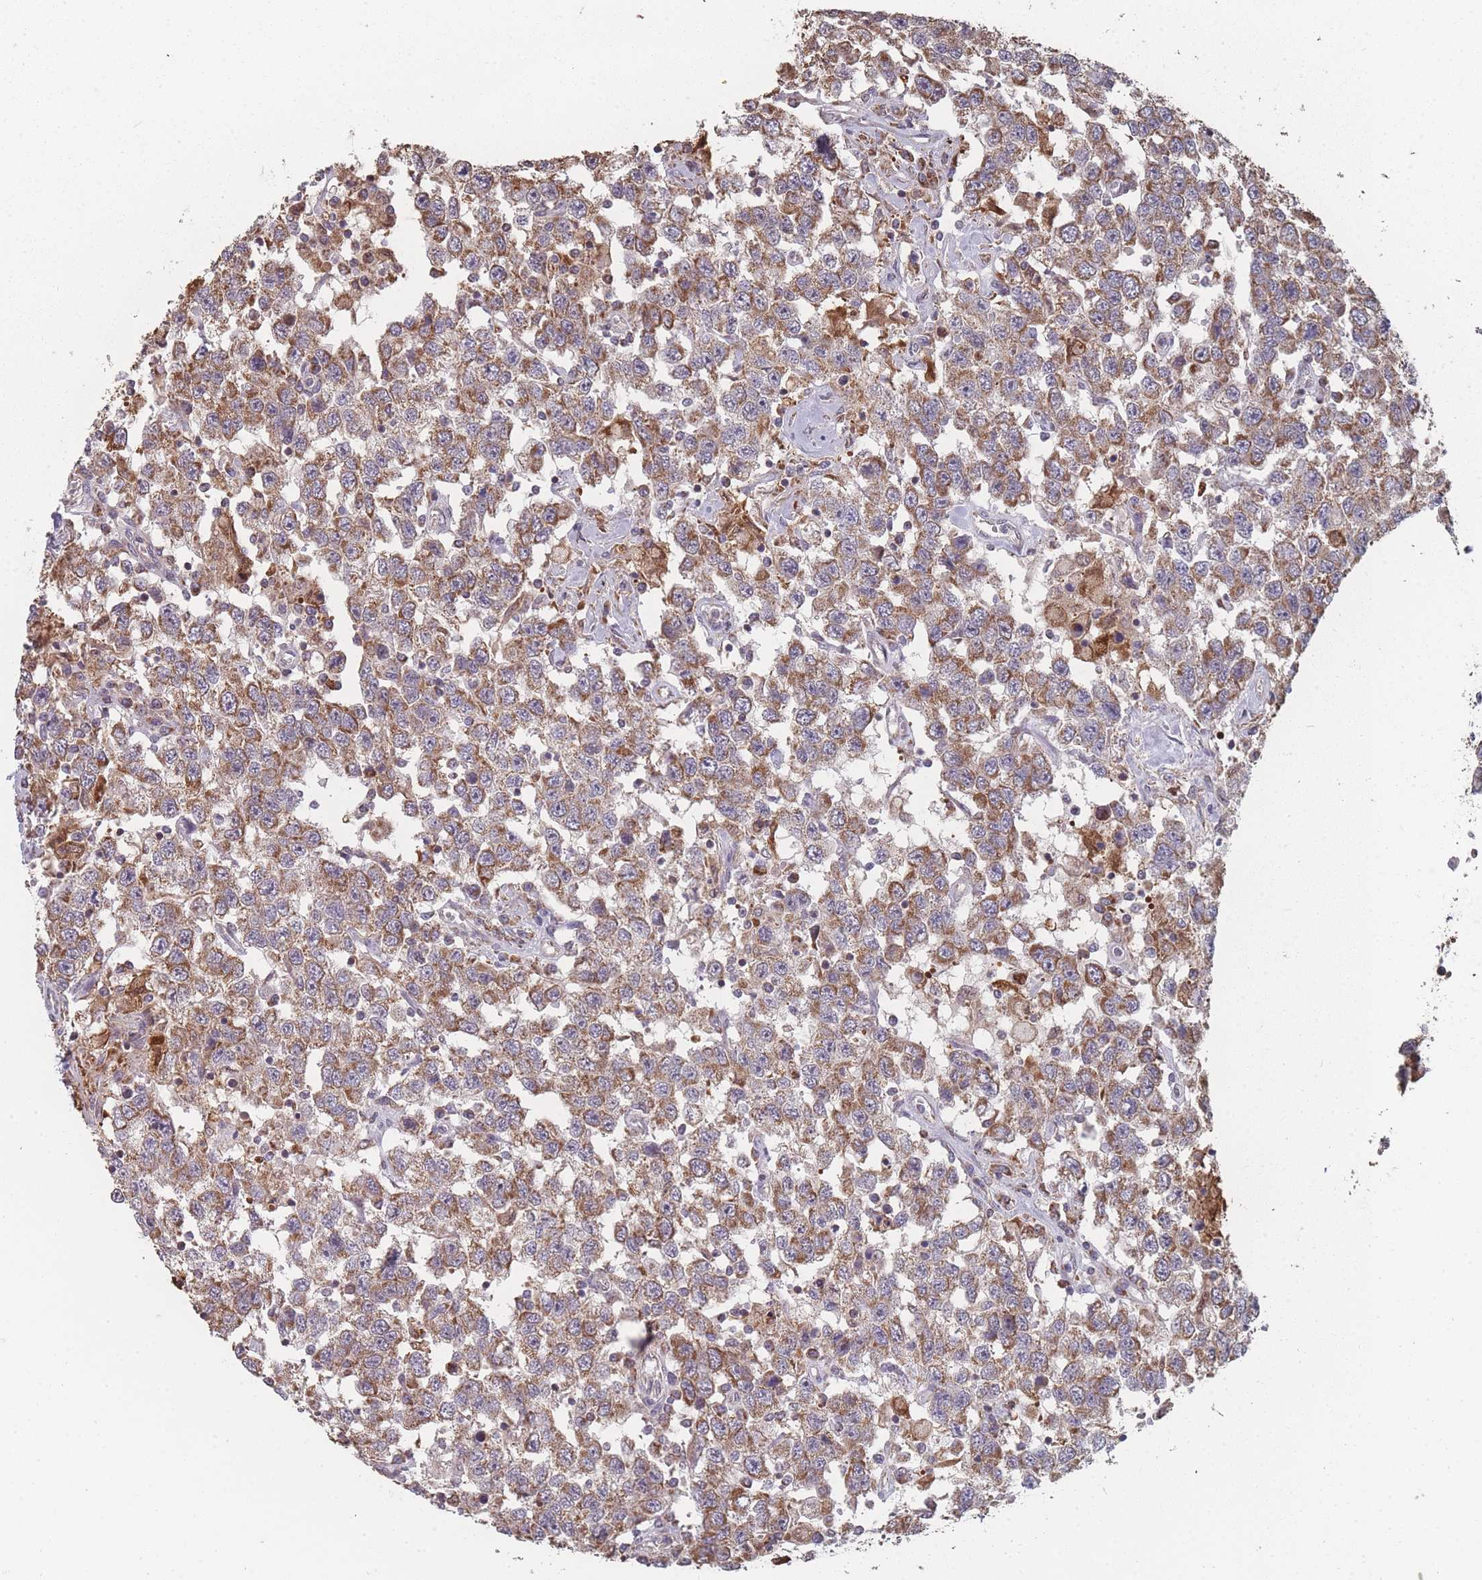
{"staining": {"intensity": "moderate", "quantity": ">75%", "location": "cytoplasmic/membranous"}, "tissue": "testis cancer", "cell_type": "Tumor cells", "image_type": "cancer", "snomed": [{"axis": "morphology", "description": "Seminoma, NOS"}, {"axis": "topography", "description": "Testis"}], "caption": "IHC photomicrograph of human testis seminoma stained for a protein (brown), which displays medium levels of moderate cytoplasmic/membranous positivity in about >75% of tumor cells.", "gene": "PSMB3", "patient": {"sex": "male", "age": 41}}